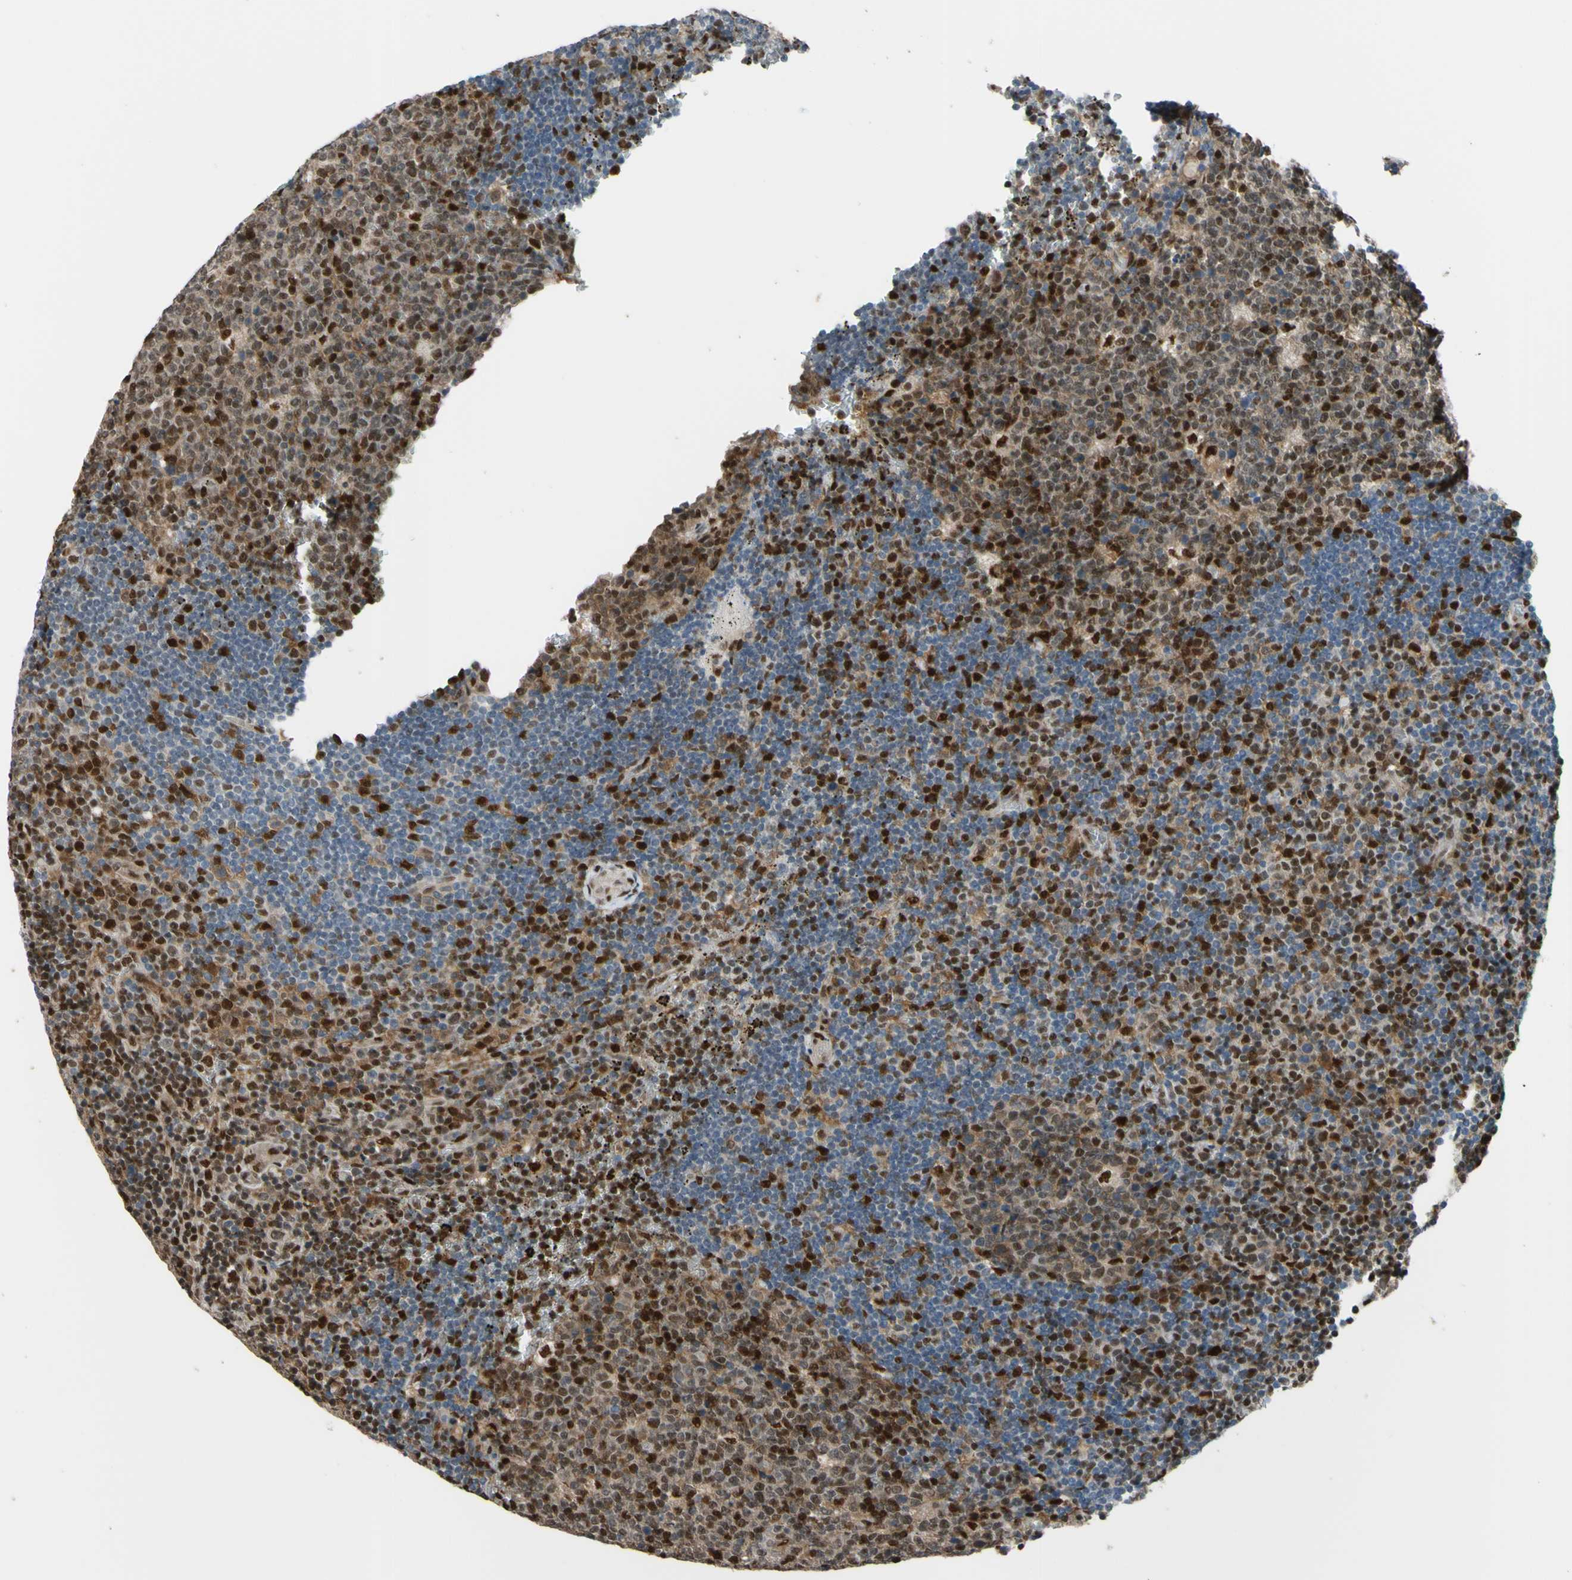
{"staining": {"intensity": "strong", "quantity": ">75%", "location": "nuclear"}, "tissue": "lymph node", "cell_type": "Germinal center cells", "image_type": "normal", "snomed": [{"axis": "morphology", "description": "Normal tissue, NOS"}, {"axis": "topography", "description": "Lymph node"}, {"axis": "topography", "description": "Salivary gland"}], "caption": "Immunohistochemistry image of benign lymph node stained for a protein (brown), which displays high levels of strong nuclear staining in approximately >75% of germinal center cells.", "gene": "FKBP5", "patient": {"sex": "male", "age": 8}}